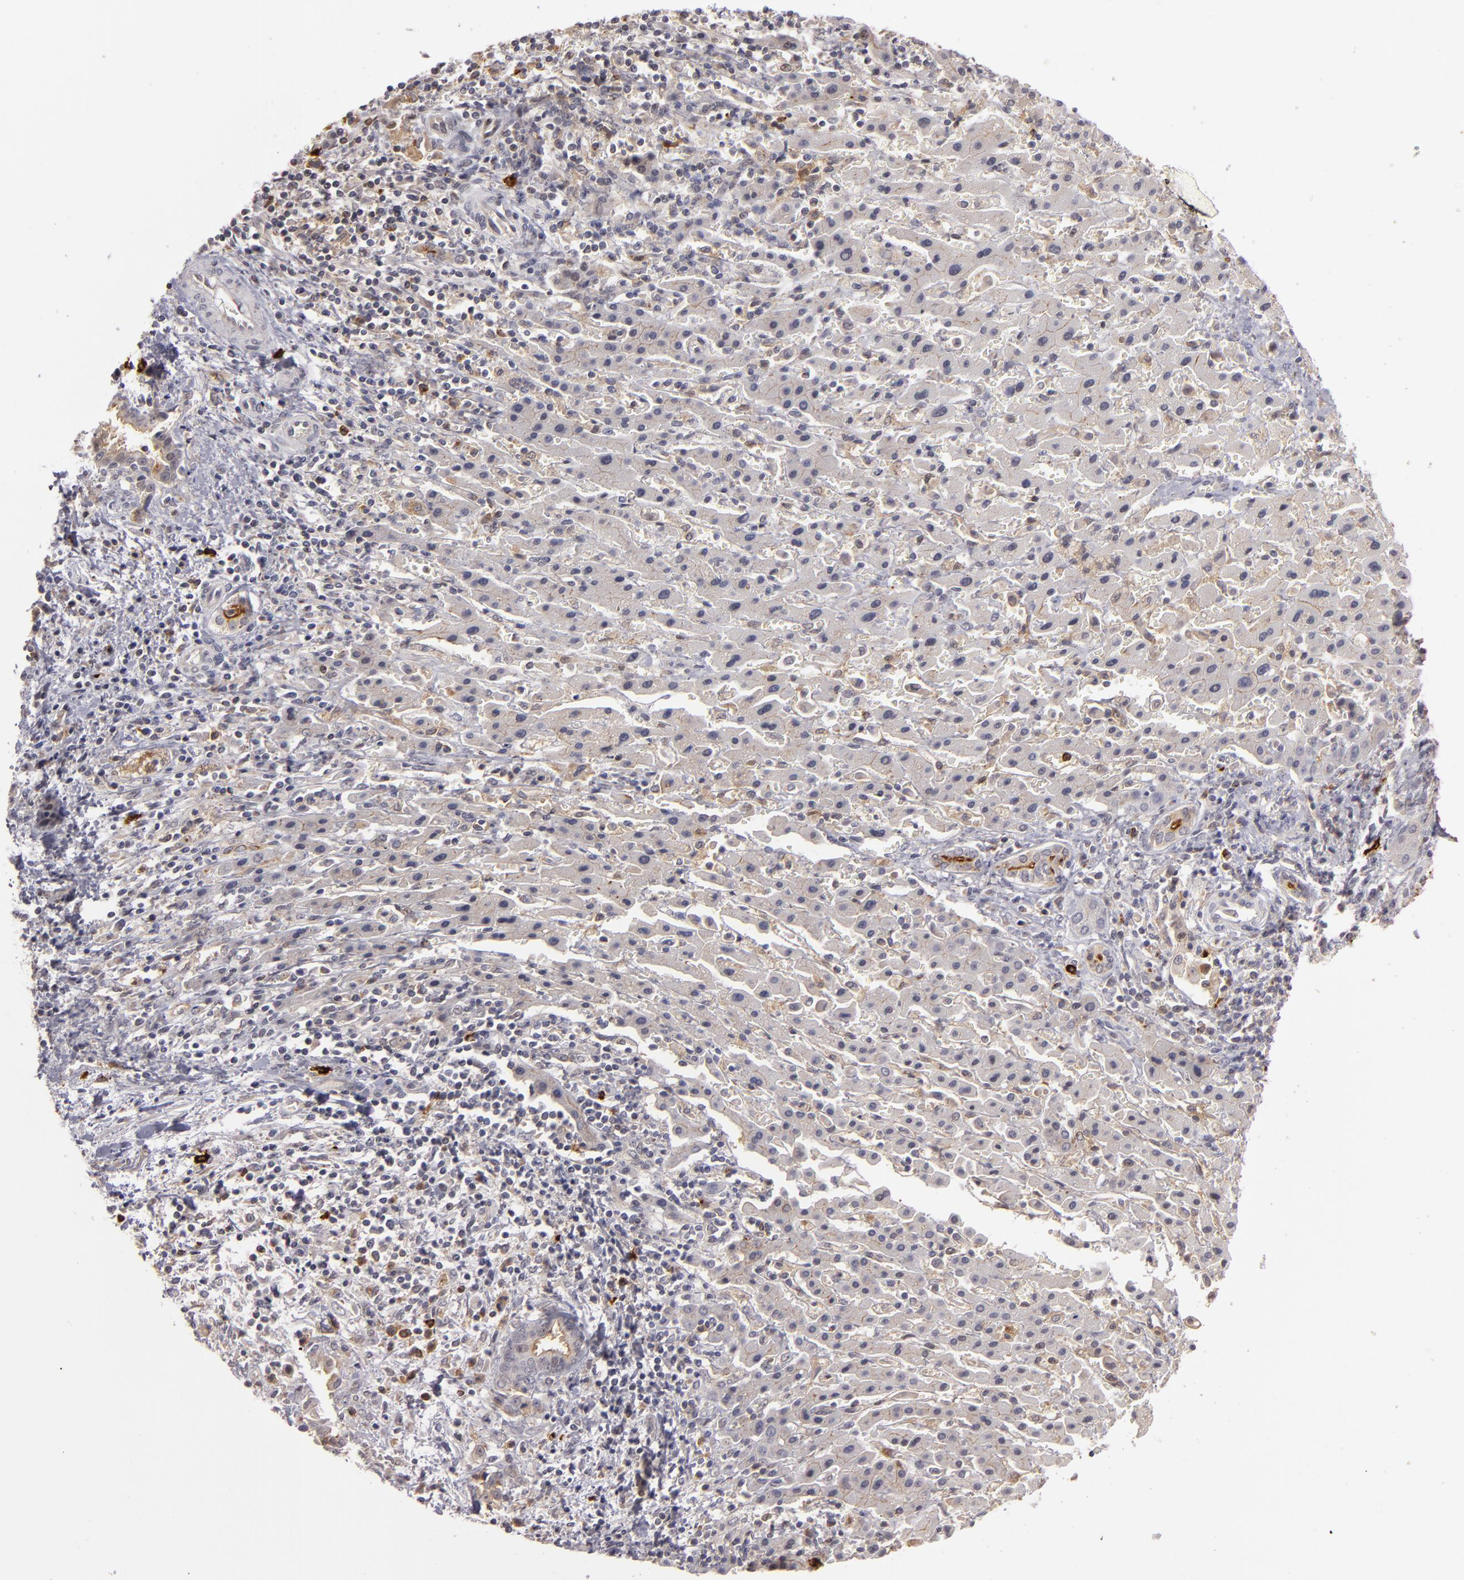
{"staining": {"intensity": "weak", "quantity": ">75%", "location": "cytoplasmic/membranous"}, "tissue": "liver cancer", "cell_type": "Tumor cells", "image_type": "cancer", "snomed": [{"axis": "morphology", "description": "Cholangiocarcinoma"}, {"axis": "topography", "description": "Liver"}], "caption": "The immunohistochemical stain shows weak cytoplasmic/membranous positivity in tumor cells of liver cancer tissue. Using DAB (brown) and hematoxylin (blue) stains, captured at high magnification using brightfield microscopy.", "gene": "STX3", "patient": {"sex": "male", "age": 57}}